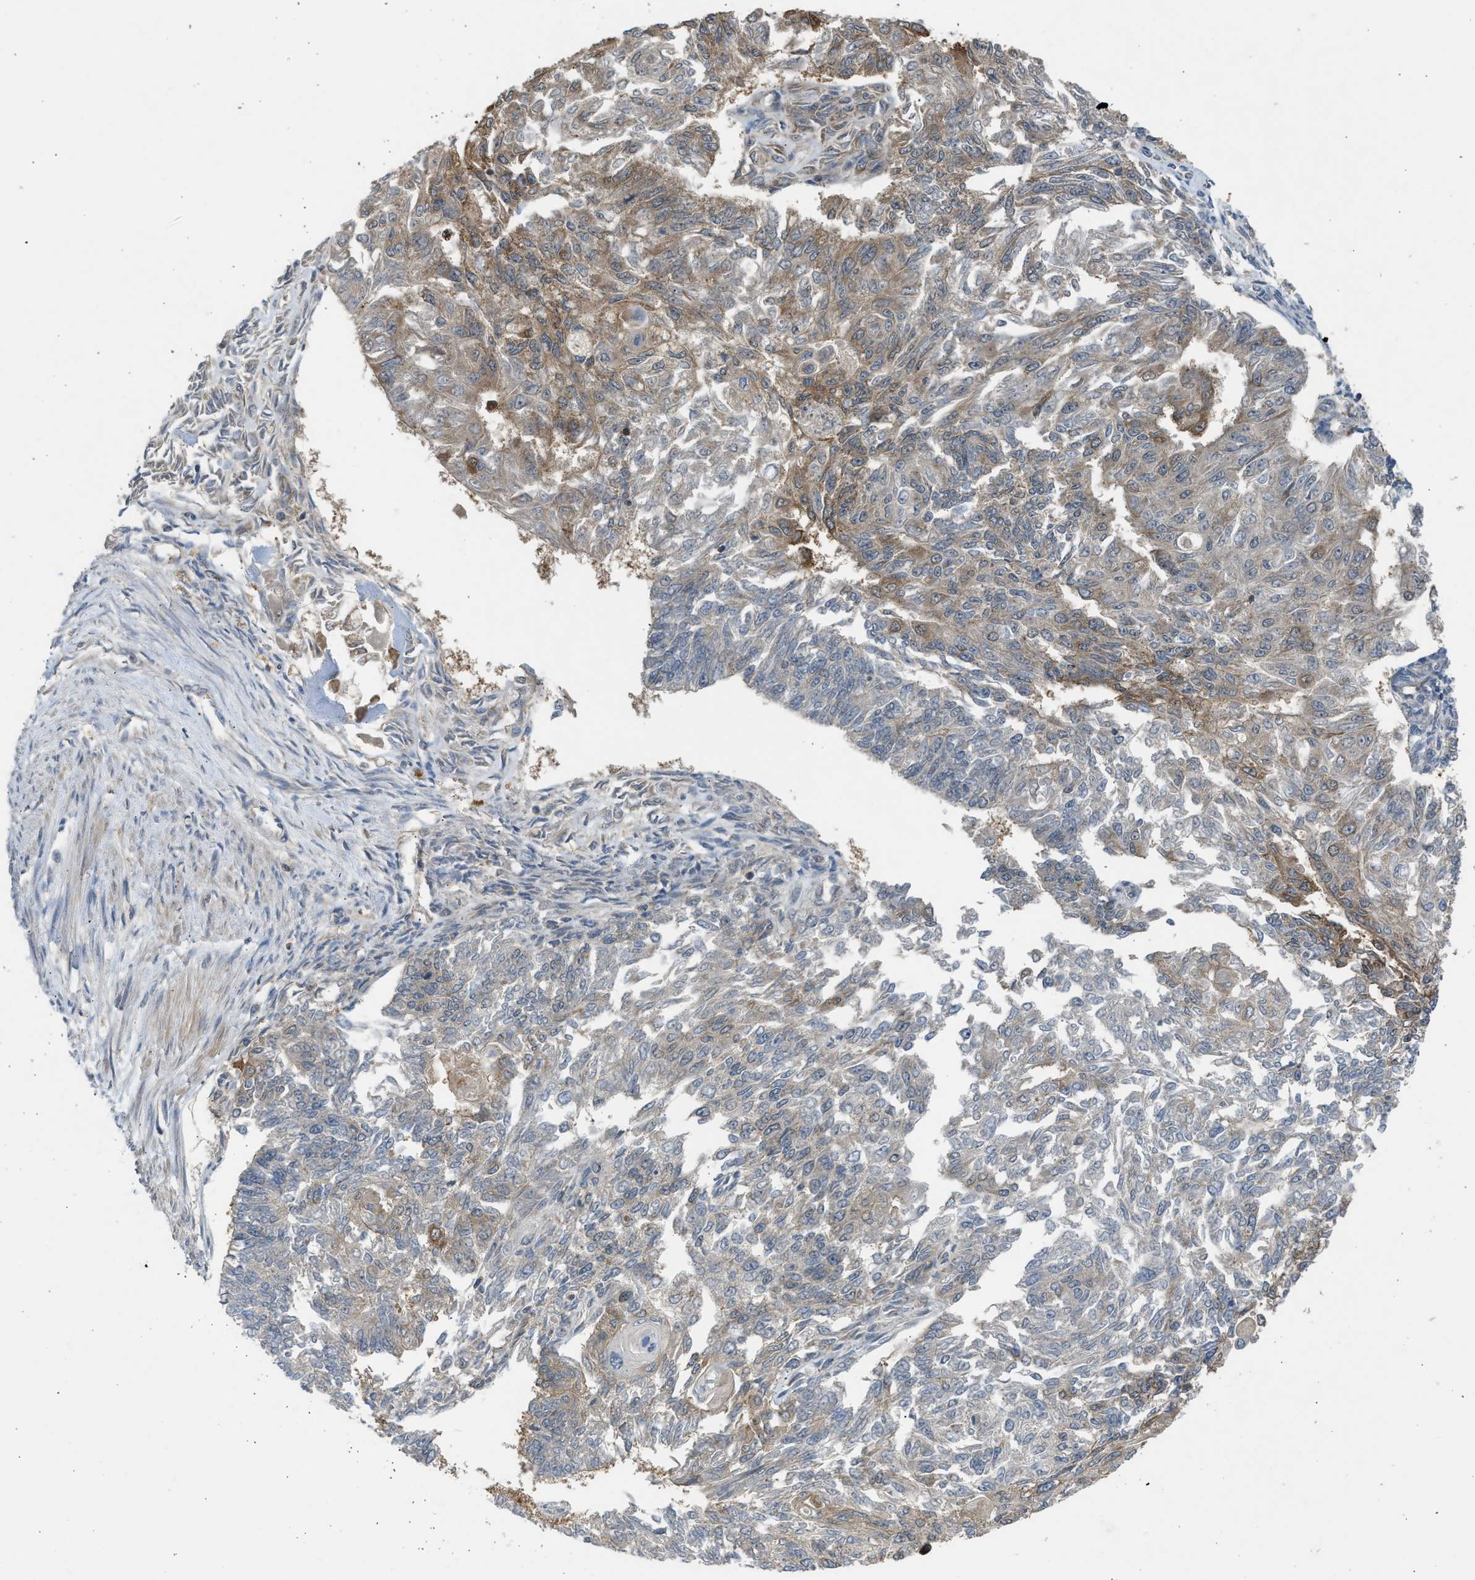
{"staining": {"intensity": "moderate", "quantity": "25%-75%", "location": "cytoplasmic/membranous"}, "tissue": "endometrial cancer", "cell_type": "Tumor cells", "image_type": "cancer", "snomed": [{"axis": "morphology", "description": "Adenocarcinoma, NOS"}, {"axis": "topography", "description": "Endometrium"}], "caption": "An image of adenocarcinoma (endometrial) stained for a protein displays moderate cytoplasmic/membranous brown staining in tumor cells.", "gene": "CYP1A1", "patient": {"sex": "female", "age": 32}}